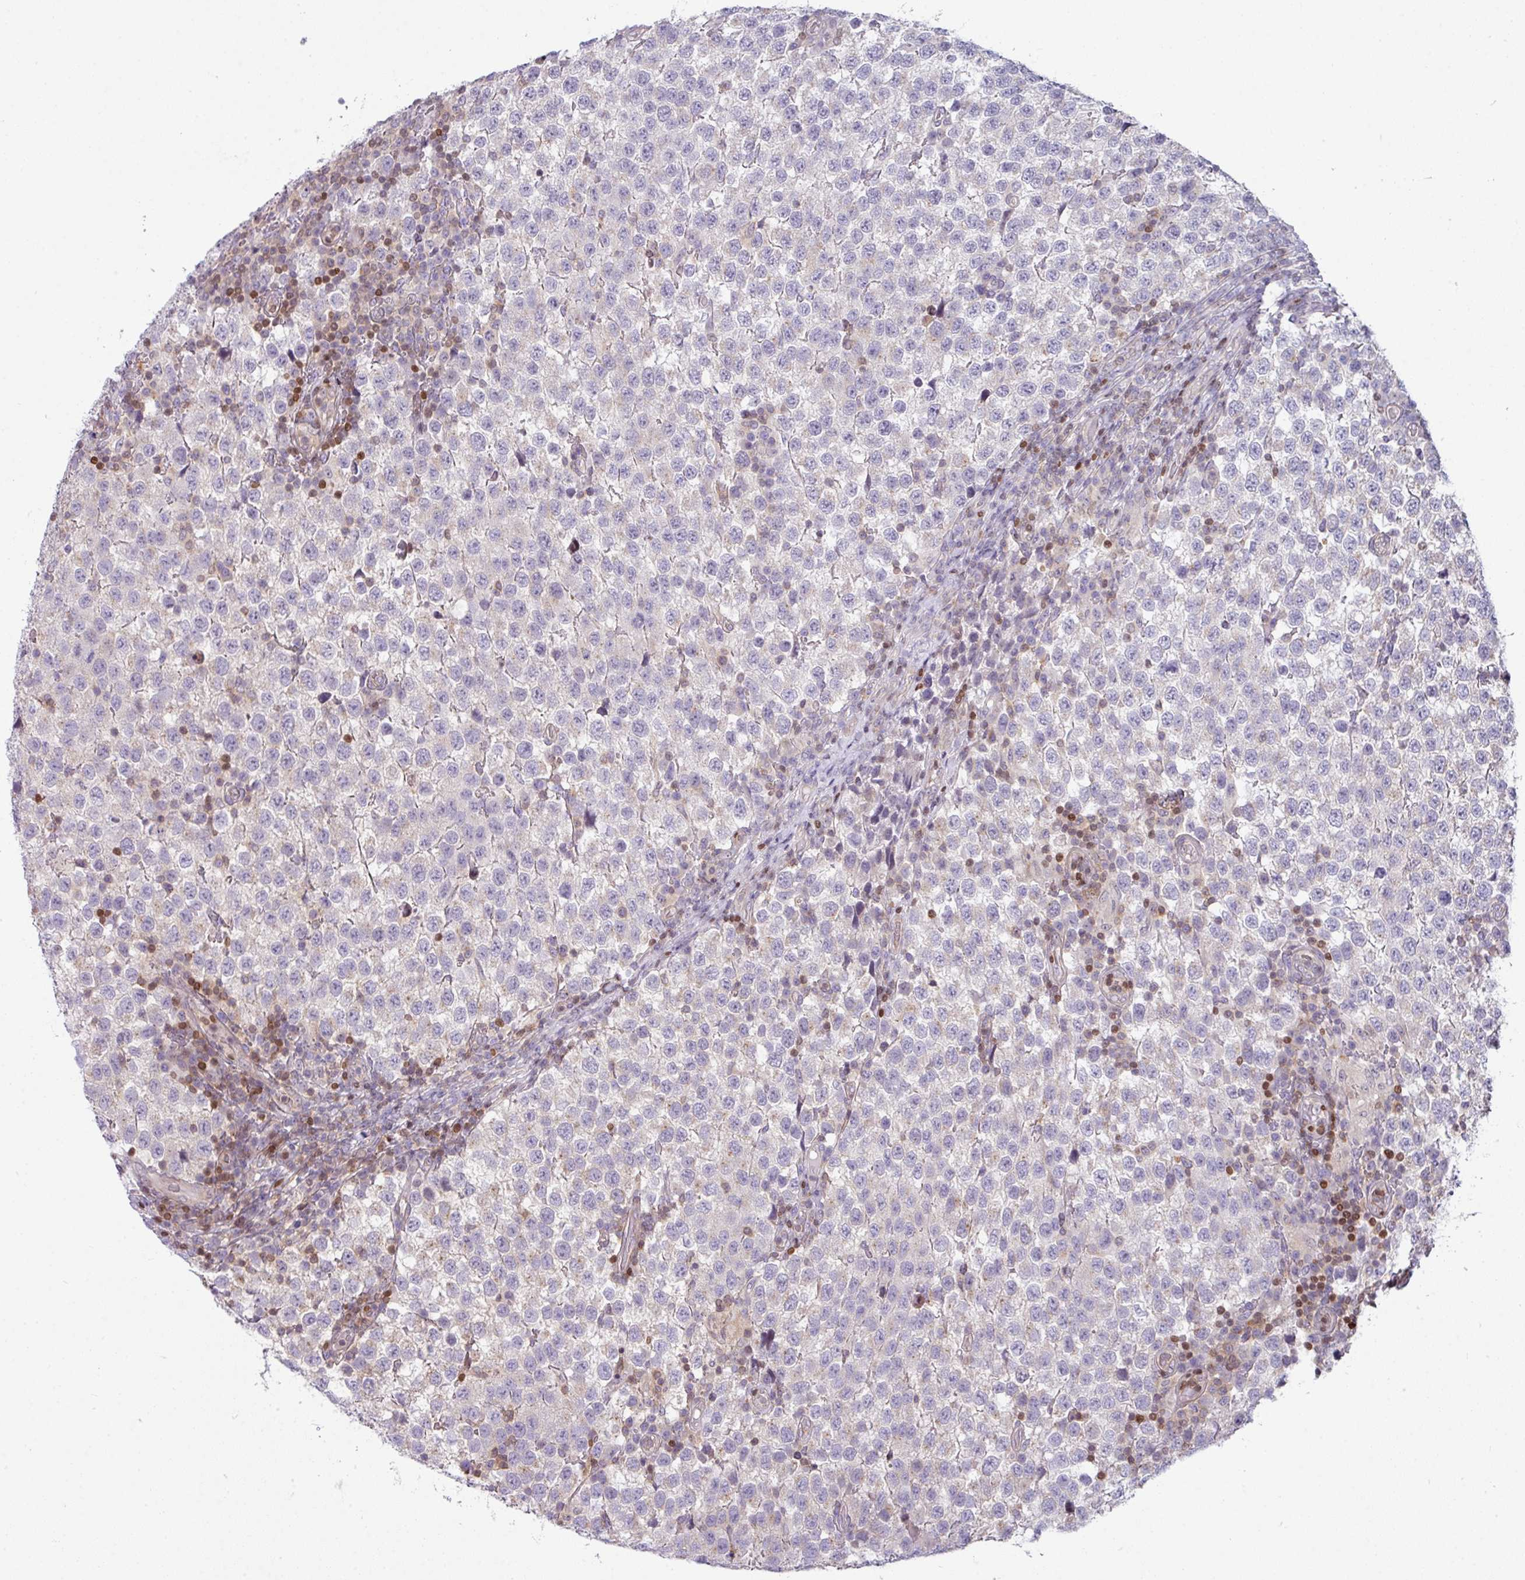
{"staining": {"intensity": "negative", "quantity": "none", "location": "none"}, "tissue": "testis cancer", "cell_type": "Tumor cells", "image_type": "cancer", "snomed": [{"axis": "morphology", "description": "Seminoma, NOS"}, {"axis": "topography", "description": "Testis"}], "caption": "Photomicrograph shows no significant protein expression in tumor cells of testis cancer (seminoma).", "gene": "STAT5A", "patient": {"sex": "male", "age": 34}}